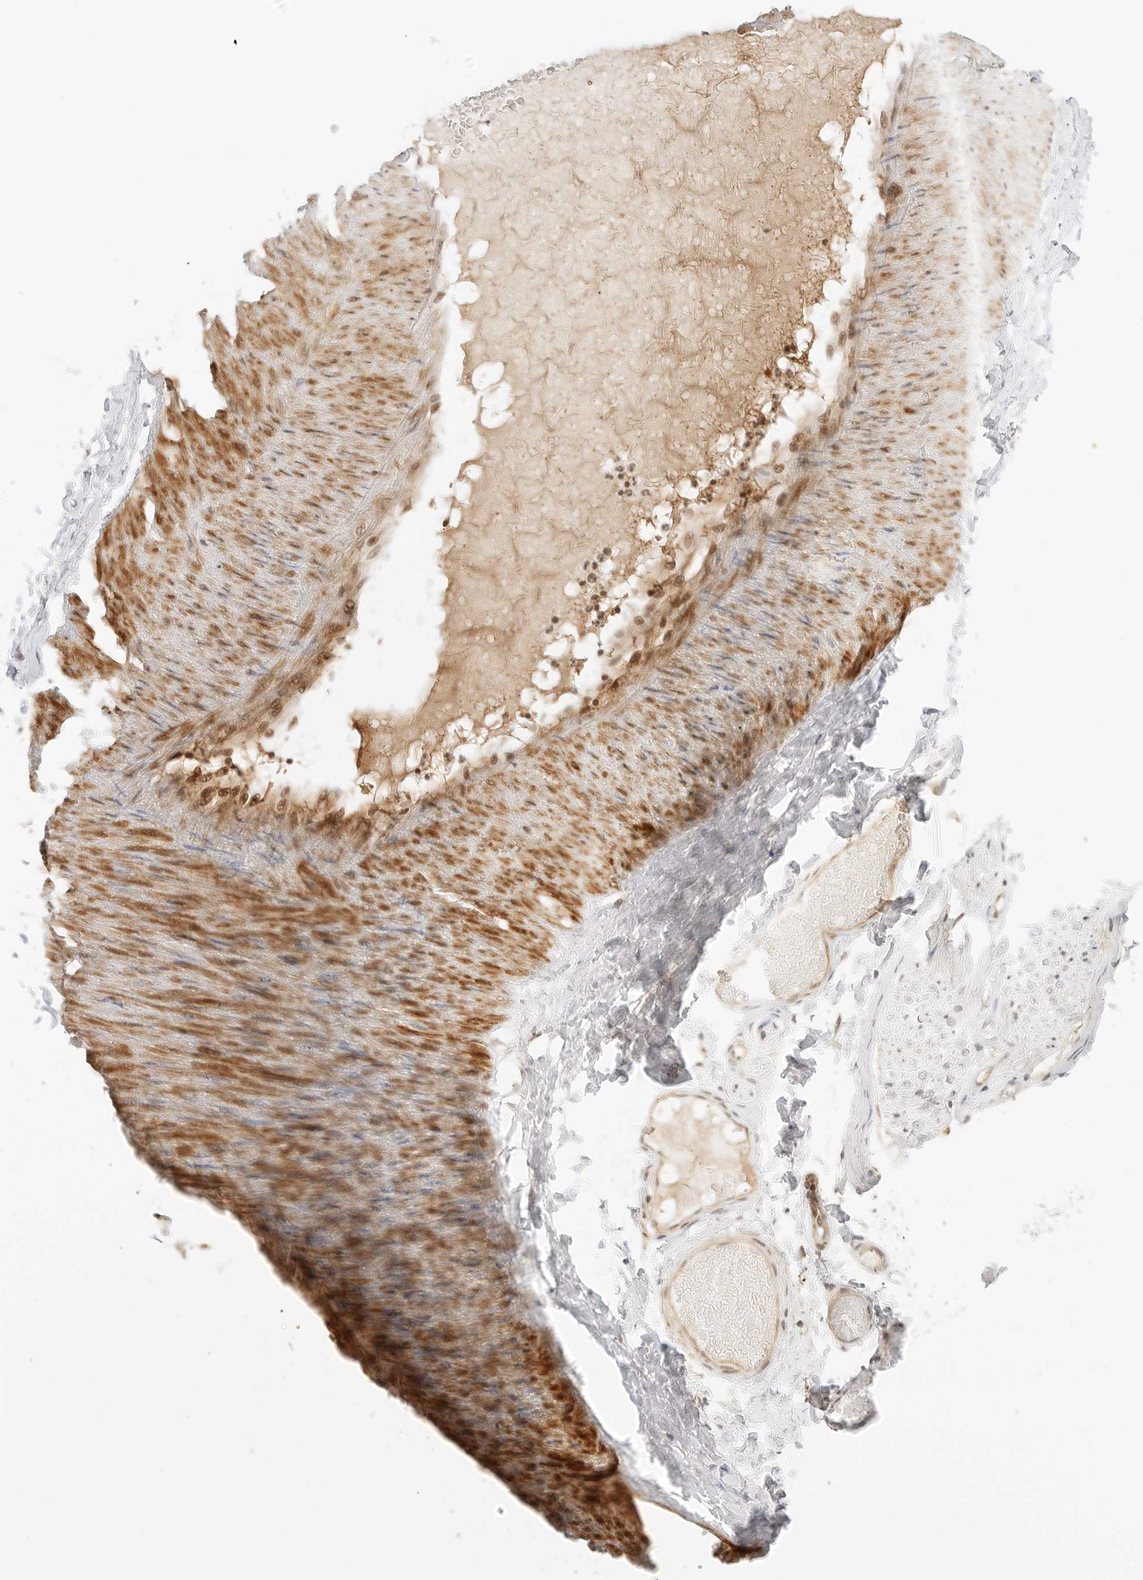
{"staining": {"intensity": "negative", "quantity": "none", "location": "none"}, "tissue": "adipose tissue", "cell_type": "Adipocytes", "image_type": "normal", "snomed": [{"axis": "morphology", "description": "Normal tissue, NOS"}, {"axis": "topography", "description": "Adipose tissue"}, {"axis": "topography", "description": "Vascular tissue"}, {"axis": "topography", "description": "Peripheral nerve tissue"}], "caption": "Image shows no significant protein expression in adipocytes of benign adipose tissue.", "gene": "NEO1", "patient": {"sex": "male", "age": 25}}